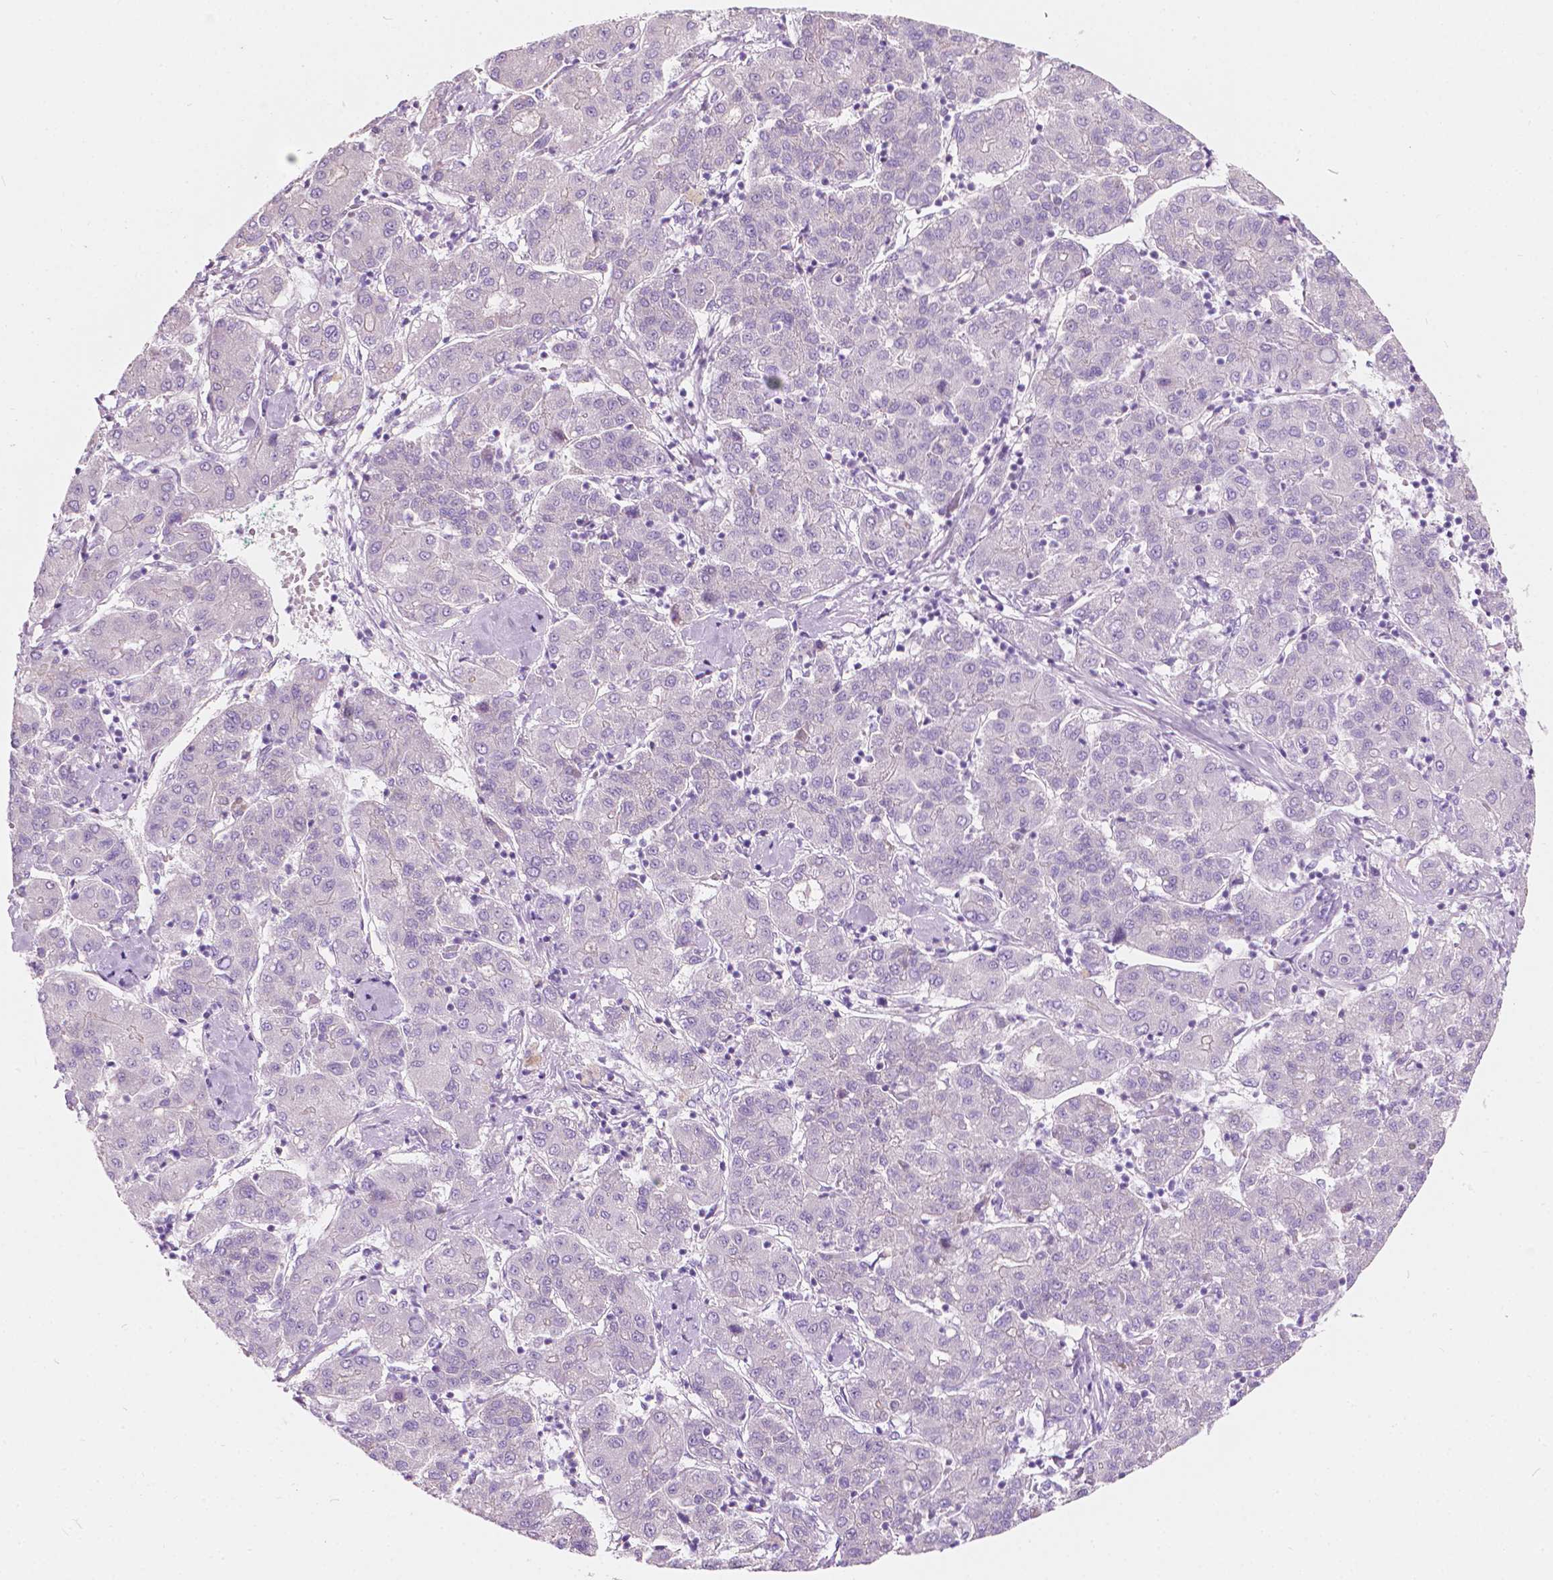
{"staining": {"intensity": "negative", "quantity": "none", "location": "none"}, "tissue": "liver cancer", "cell_type": "Tumor cells", "image_type": "cancer", "snomed": [{"axis": "morphology", "description": "Carcinoma, Hepatocellular, NOS"}, {"axis": "topography", "description": "Liver"}], "caption": "A histopathology image of liver hepatocellular carcinoma stained for a protein demonstrates no brown staining in tumor cells.", "gene": "NOS1AP", "patient": {"sex": "male", "age": 65}}